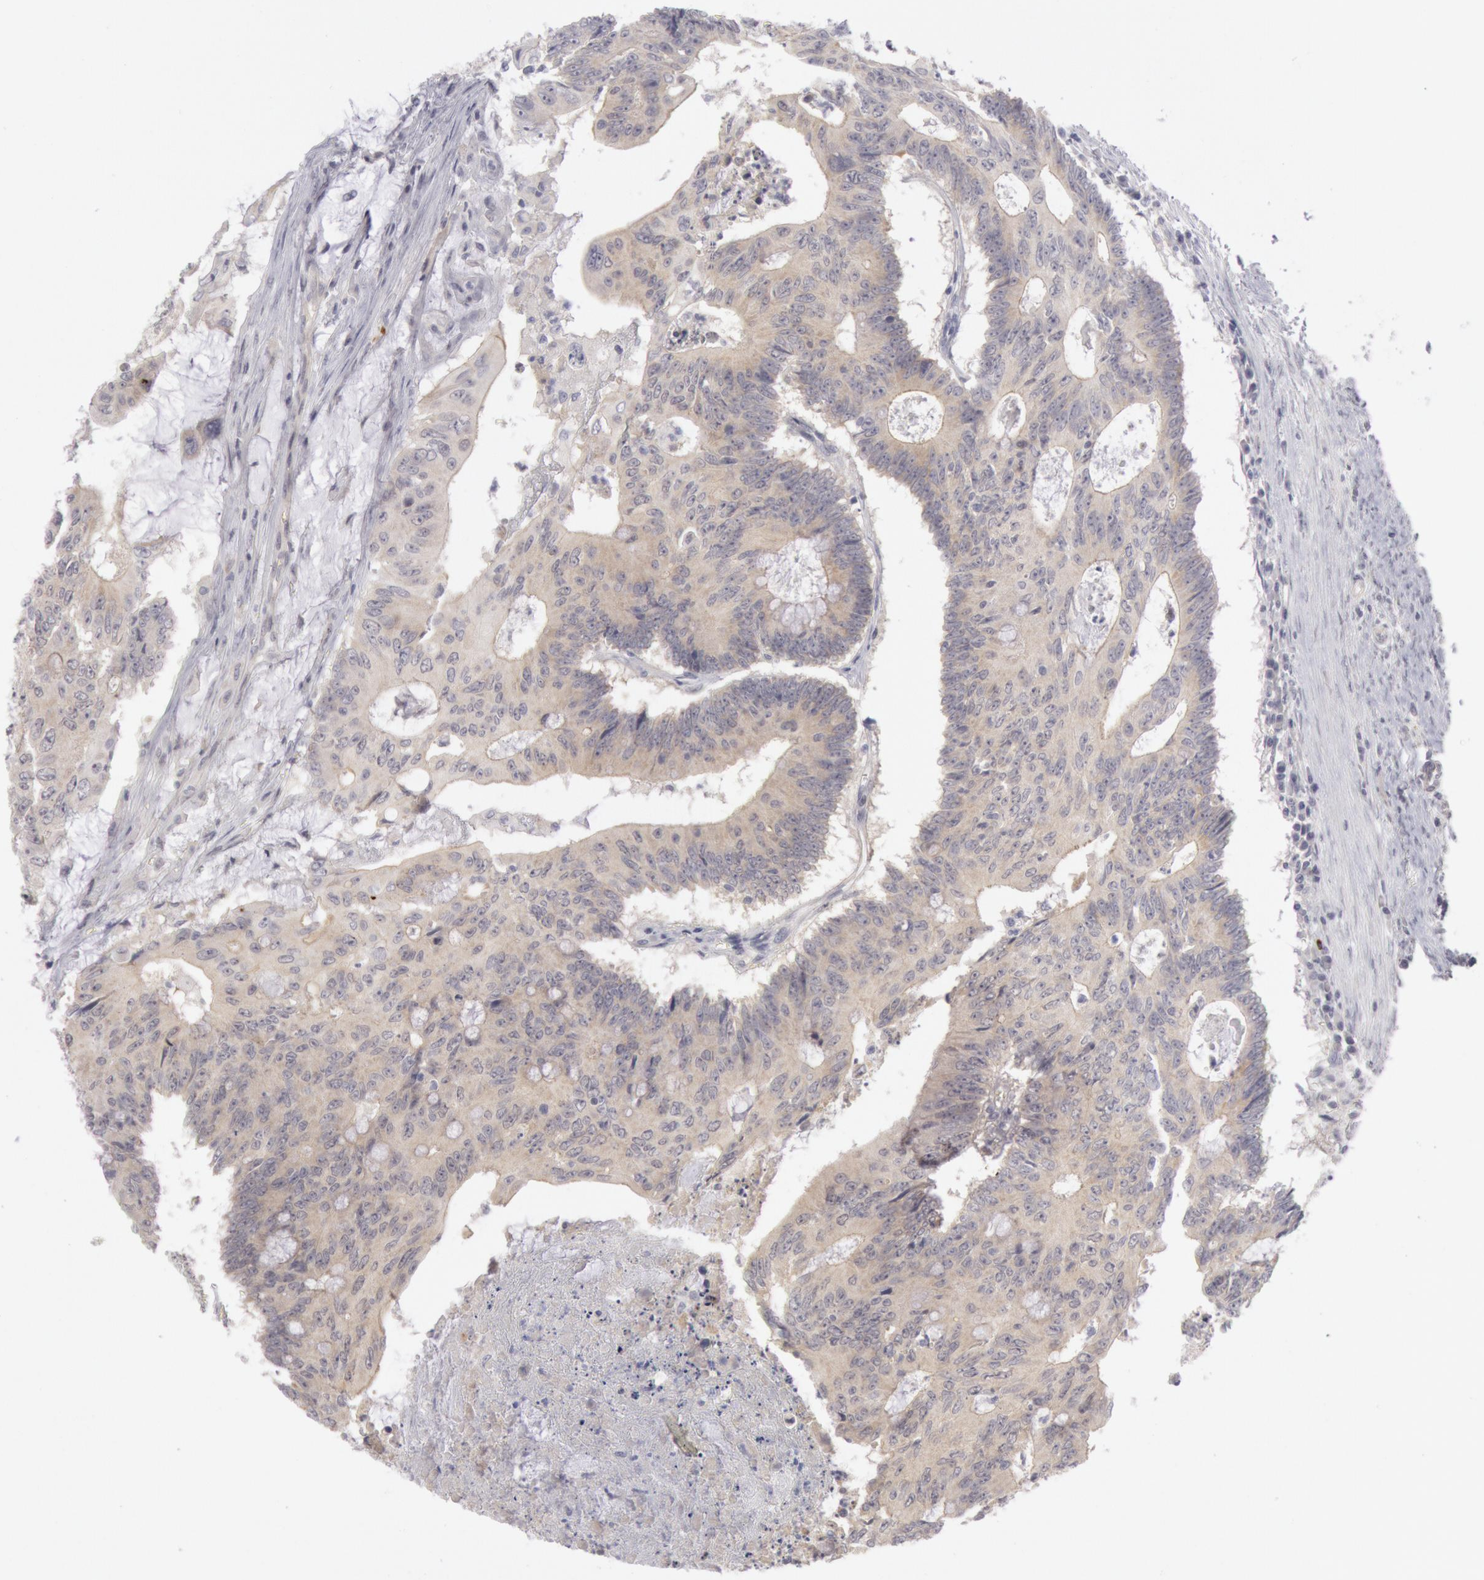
{"staining": {"intensity": "weak", "quantity": ">75%", "location": "cytoplasmic/membranous"}, "tissue": "colorectal cancer", "cell_type": "Tumor cells", "image_type": "cancer", "snomed": [{"axis": "morphology", "description": "Adenocarcinoma, NOS"}, {"axis": "topography", "description": "Colon"}], "caption": "Immunohistochemistry (IHC) (DAB) staining of adenocarcinoma (colorectal) reveals weak cytoplasmic/membranous protein expression in approximately >75% of tumor cells.", "gene": "JOSD1", "patient": {"sex": "male", "age": 65}}